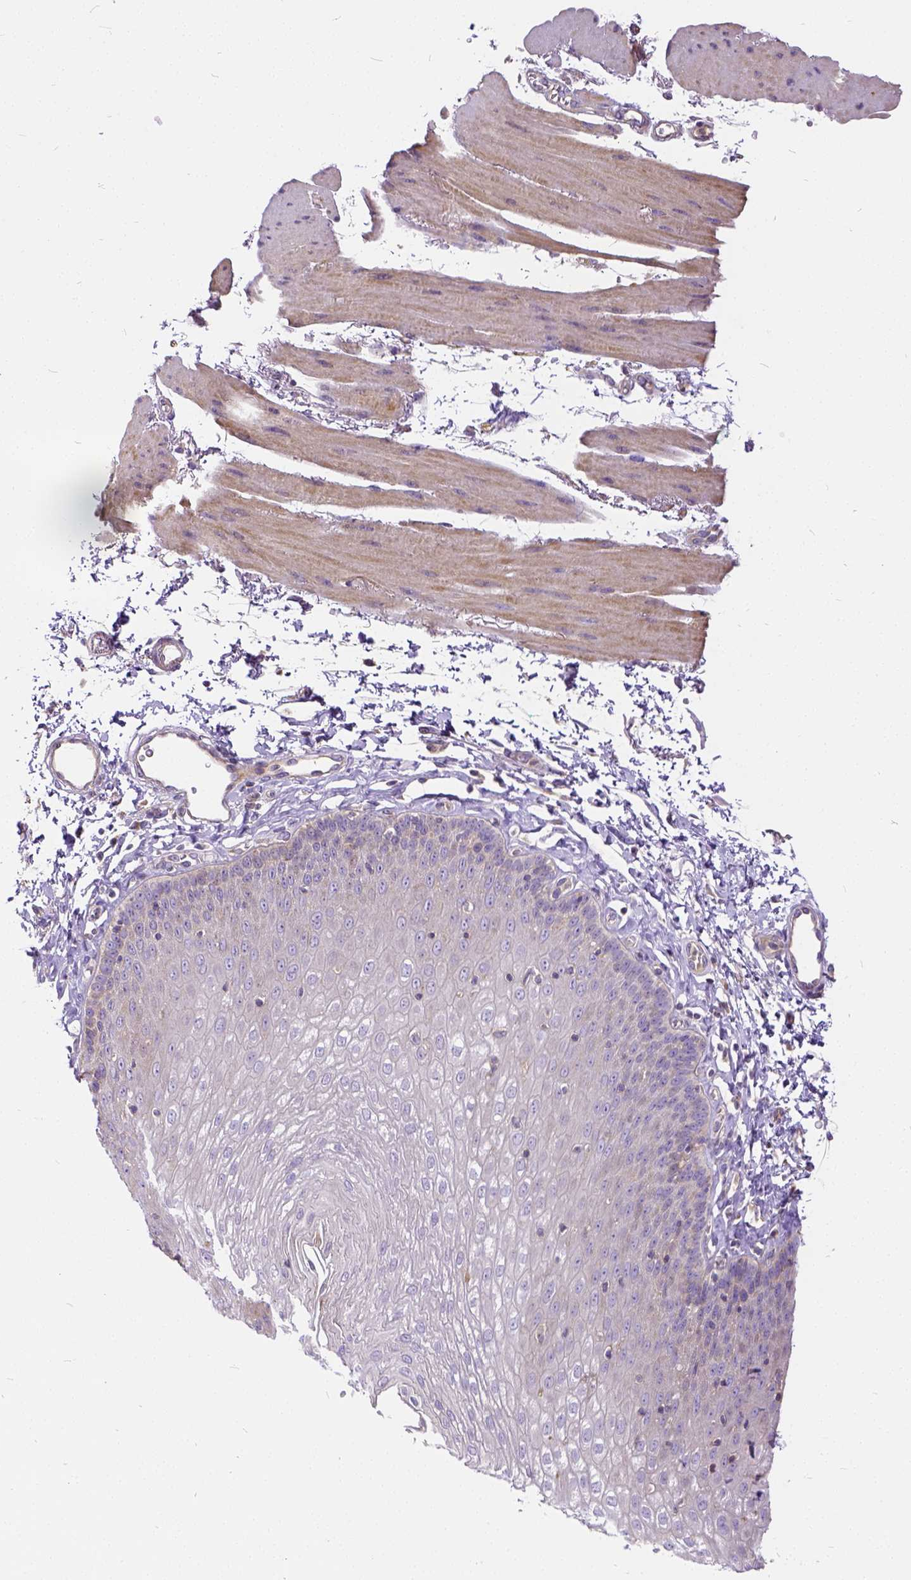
{"staining": {"intensity": "negative", "quantity": "none", "location": "none"}, "tissue": "esophagus", "cell_type": "Squamous epithelial cells", "image_type": "normal", "snomed": [{"axis": "morphology", "description": "Normal tissue, NOS"}, {"axis": "topography", "description": "Esophagus"}], "caption": "DAB immunohistochemical staining of benign esophagus shows no significant expression in squamous epithelial cells.", "gene": "CADM4", "patient": {"sex": "female", "age": 81}}